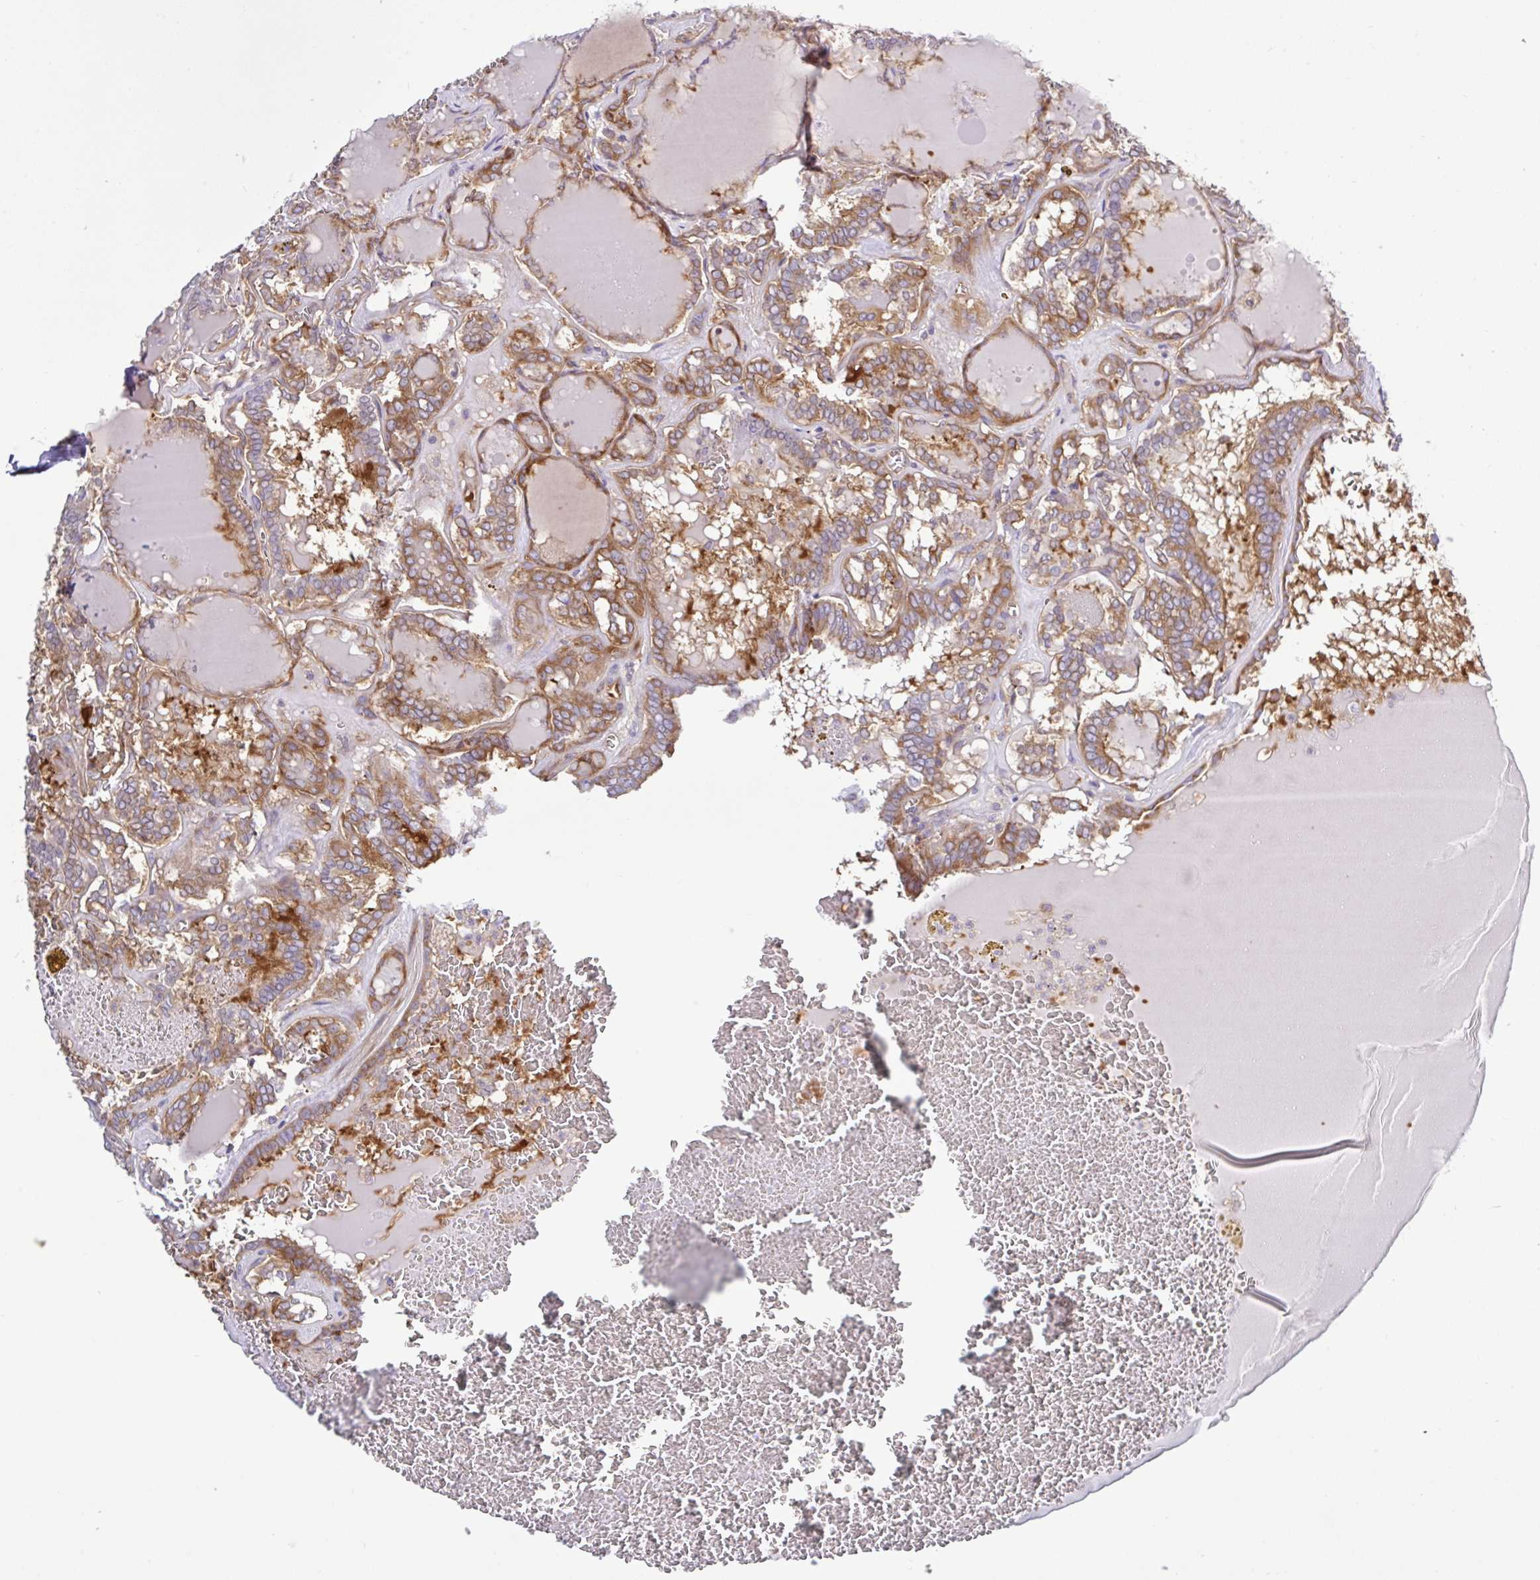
{"staining": {"intensity": "moderate", "quantity": ">75%", "location": "cytoplasmic/membranous"}, "tissue": "thyroid cancer", "cell_type": "Tumor cells", "image_type": "cancer", "snomed": [{"axis": "morphology", "description": "Papillary adenocarcinoma, NOS"}, {"axis": "topography", "description": "Thyroid gland"}], "caption": "A brown stain highlights moderate cytoplasmic/membranous staining of a protein in human papillary adenocarcinoma (thyroid) tumor cells.", "gene": "LARS1", "patient": {"sex": "female", "age": 72}}